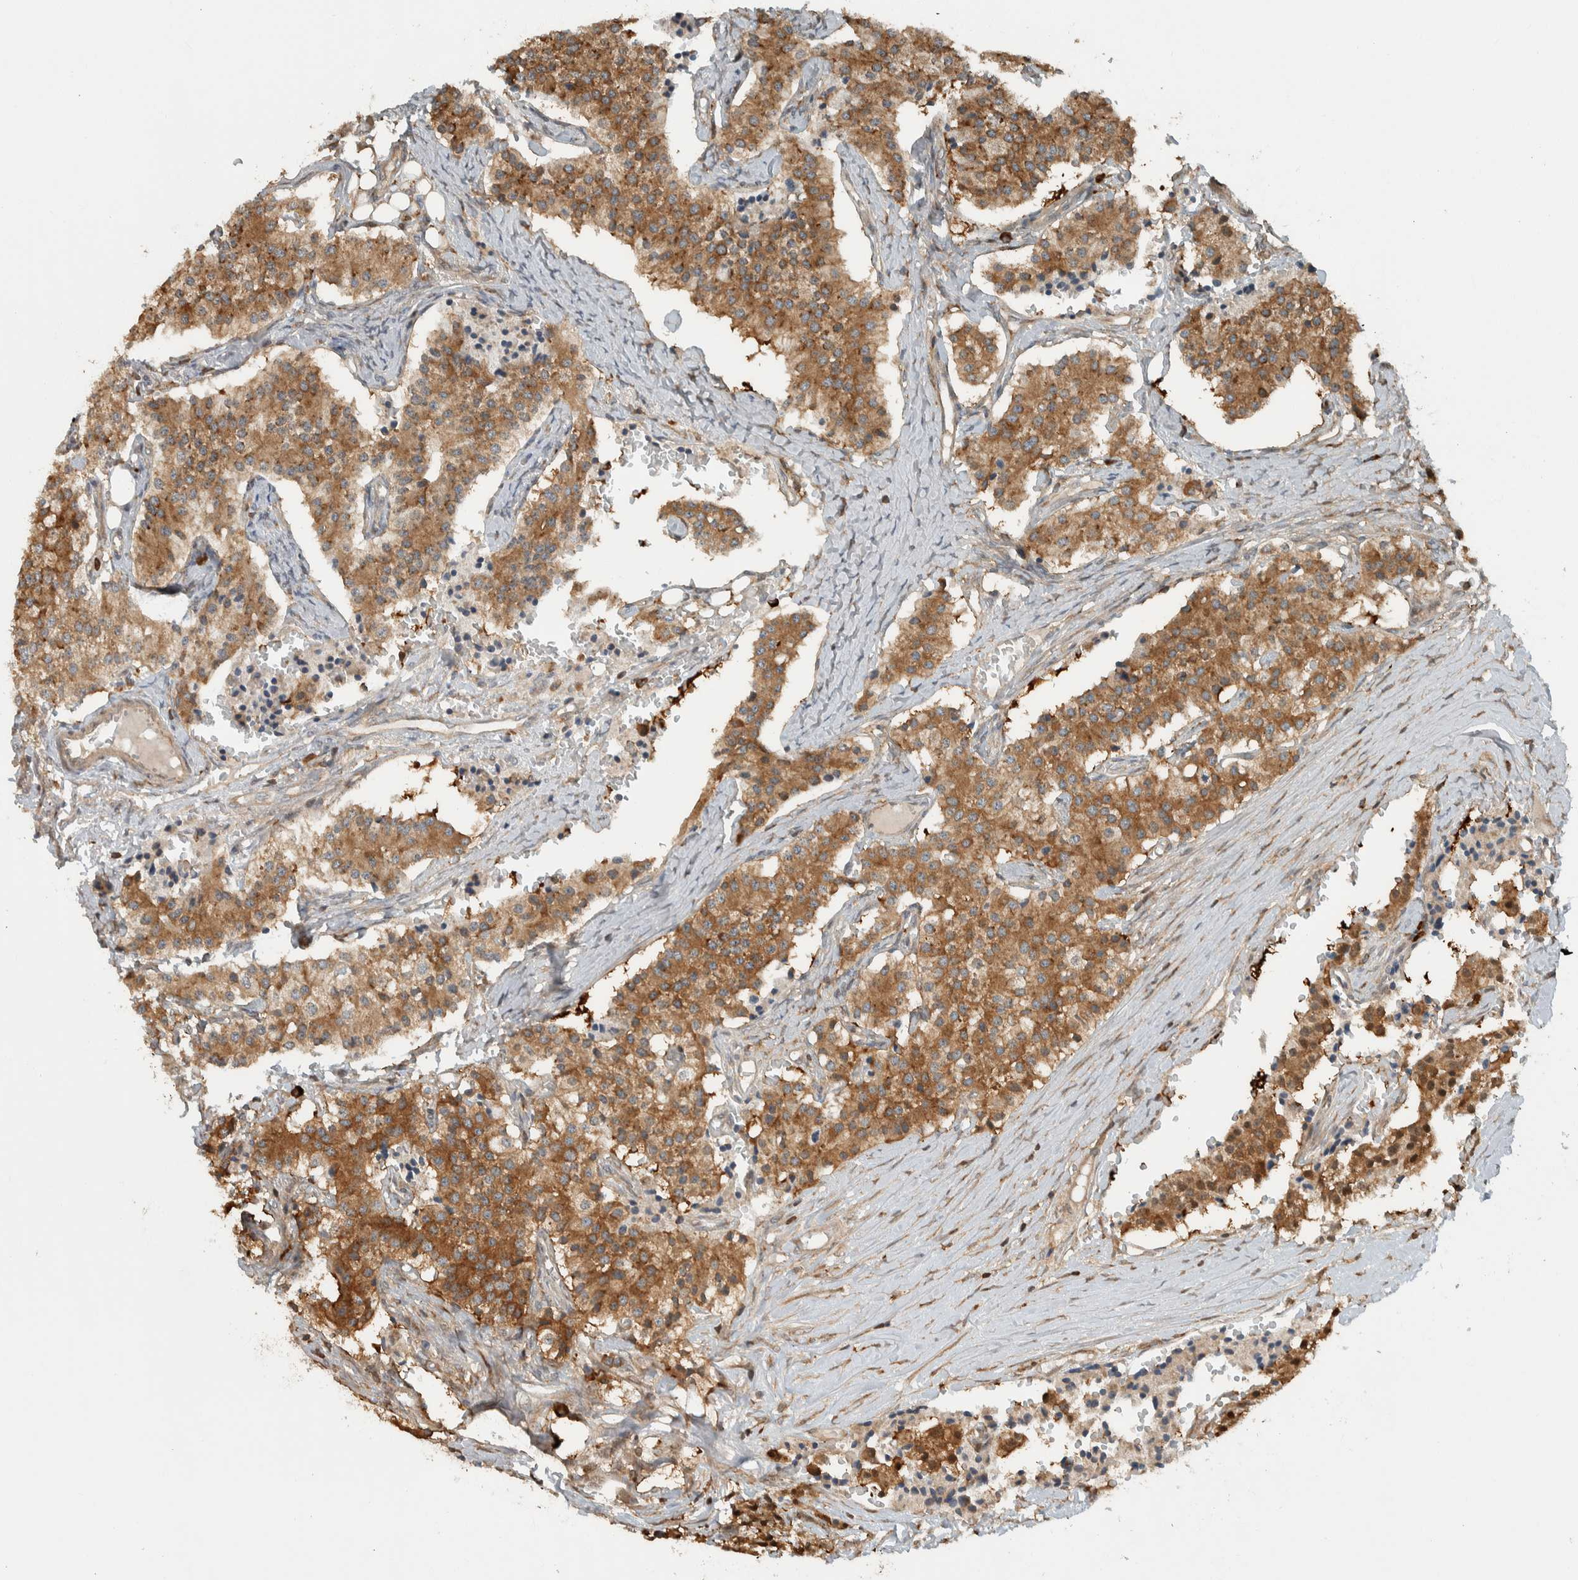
{"staining": {"intensity": "moderate", "quantity": ">75%", "location": "cytoplasmic/membranous"}, "tissue": "carcinoid", "cell_type": "Tumor cells", "image_type": "cancer", "snomed": [{"axis": "morphology", "description": "Carcinoid, malignant, NOS"}, {"axis": "topography", "description": "Colon"}], "caption": "Protein analysis of carcinoid tissue exhibits moderate cytoplasmic/membranous staining in approximately >75% of tumor cells.", "gene": "CNTROB", "patient": {"sex": "female", "age": 52}}